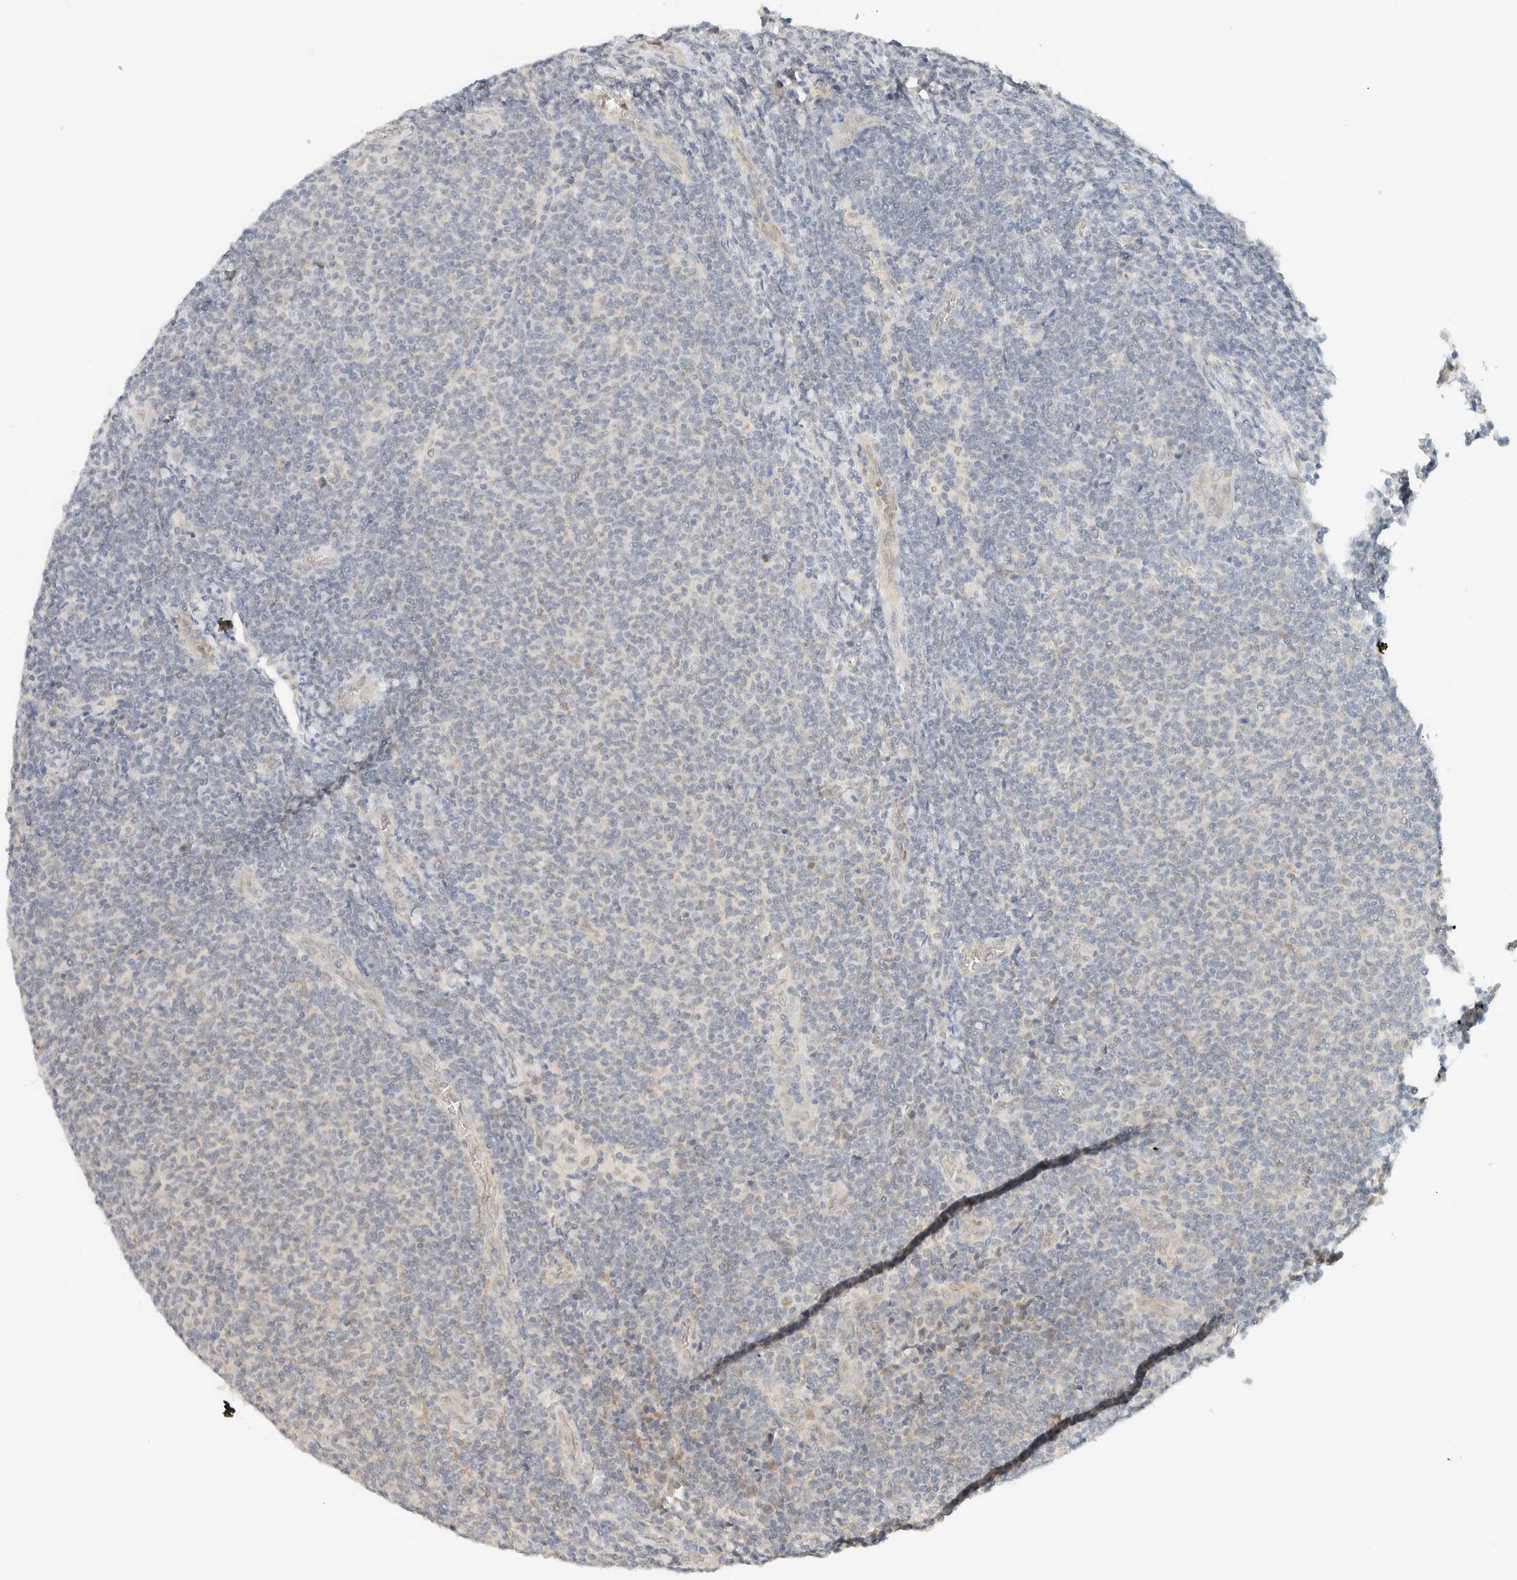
{"staining": {"intensity": "negative", "quantity": "none", "location": "none"}, "tissue": "lymphoma", "cell_type": "Tumor cells", "image_type": "cancer", "snomed": [{"axis": "morphology", "description": "Malignant lymphoma, non-Hodgkin's type, Low grade"}, {"axis": "topography", "description": "Lymph node"}], "caption": "Lymphoma stained for a protein using immunohistochemistry reveals no positivity tumor cells.", "gene": "TNK1", "patient": {"sex": "male", "age": 66}}